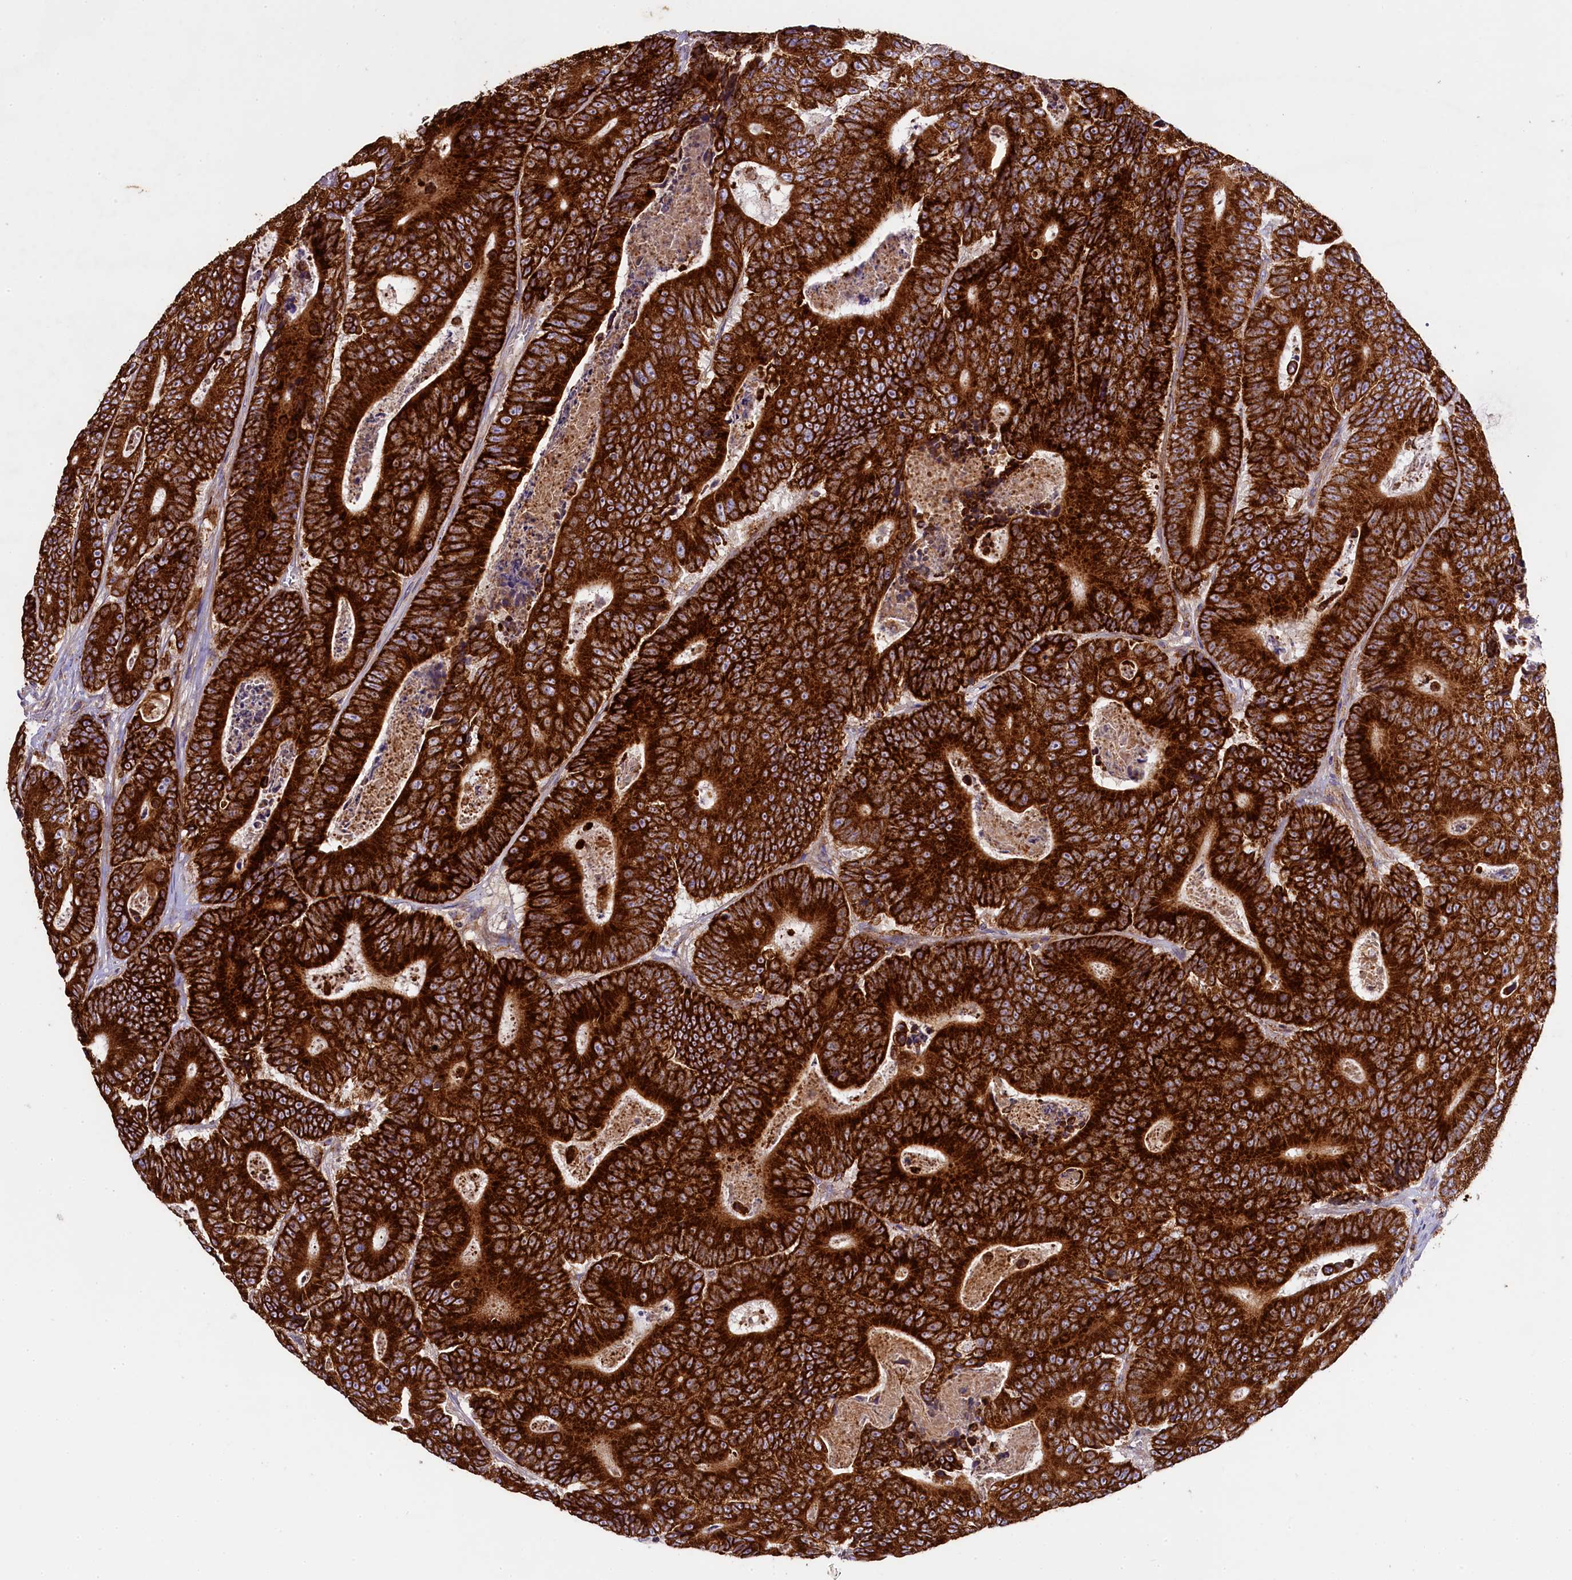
{"staining": {"intensity": "strong", "quantity": ">75%", "location": "cytoplasmic/membranous"}, "tissue": "colorectal cancer", "cell_type": "Tumor cells", "image_type": "cancer", "snomed": [{"axis": "morphology", "description": "Adenocarcinoma, NOS"}, {"axis": "topography", "description": "Colon"}], "caption": "Tumor cells exhibit high levels of strong cytoplasmic/membranous staining in about >75% of cells in colorectal adenocarcinoma.", "gene": "CLYBL", "patient": {"sex": "male", "age": 83}}